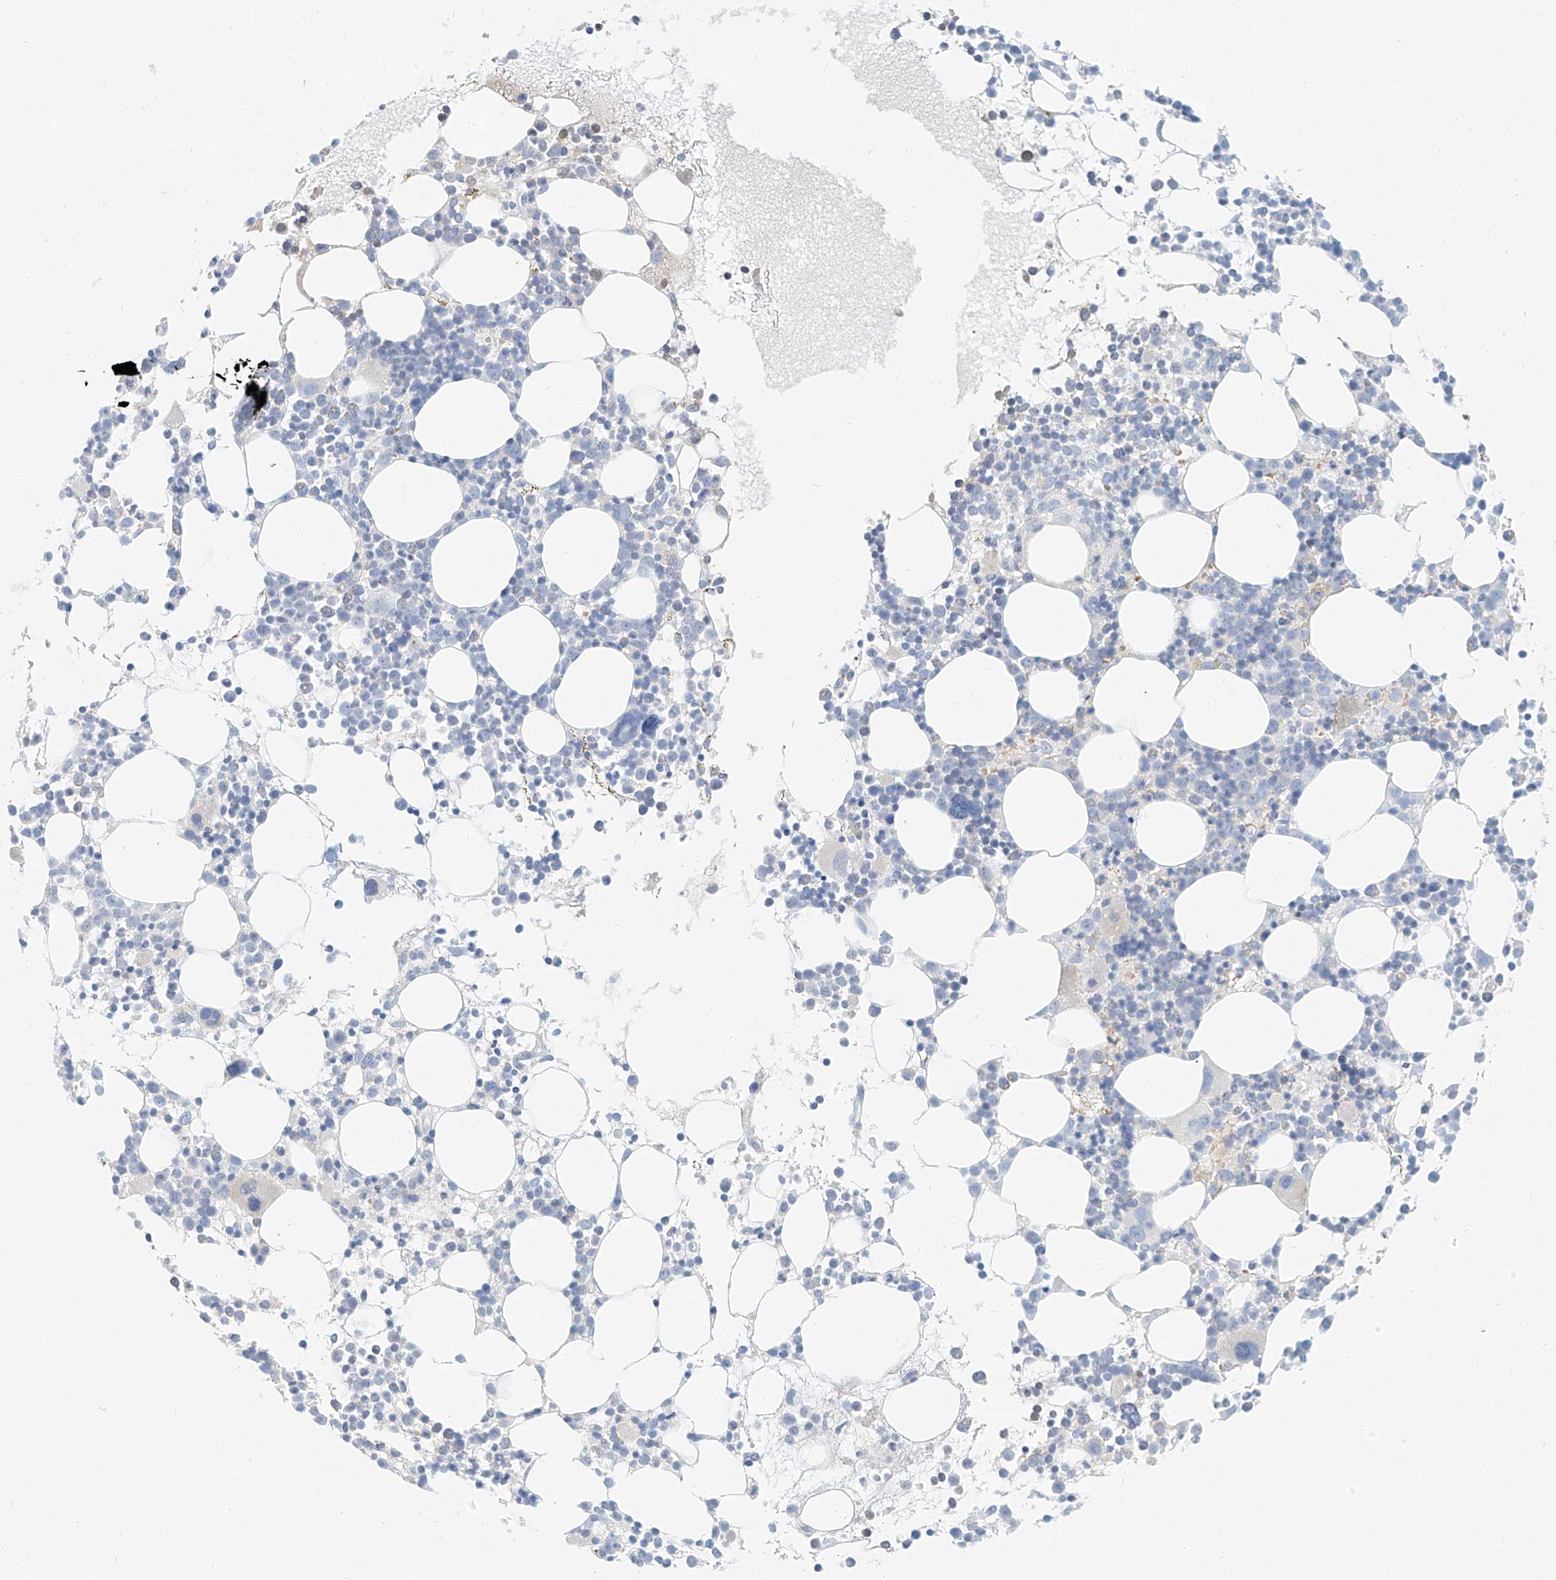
{"staining": {"intensity": "negative", "quantity": "none", "location": "none"}, "tissue": "bone marrow", "cell_type": "Hematopoietic cells", "image_type": "normal", "snomed": [{"axis": "morphology", "description": "Normal tissue, NOS"}, {"axis": "topography", "description": "Bone marrow"}], "caption": "Immunohistochemistry micrograph of benign human bone marrow stained for a protein (brown), which shows no staining in hematopoietic cells.", "gene": "PGC", "patient": {"sex": "female", "age": 62}}